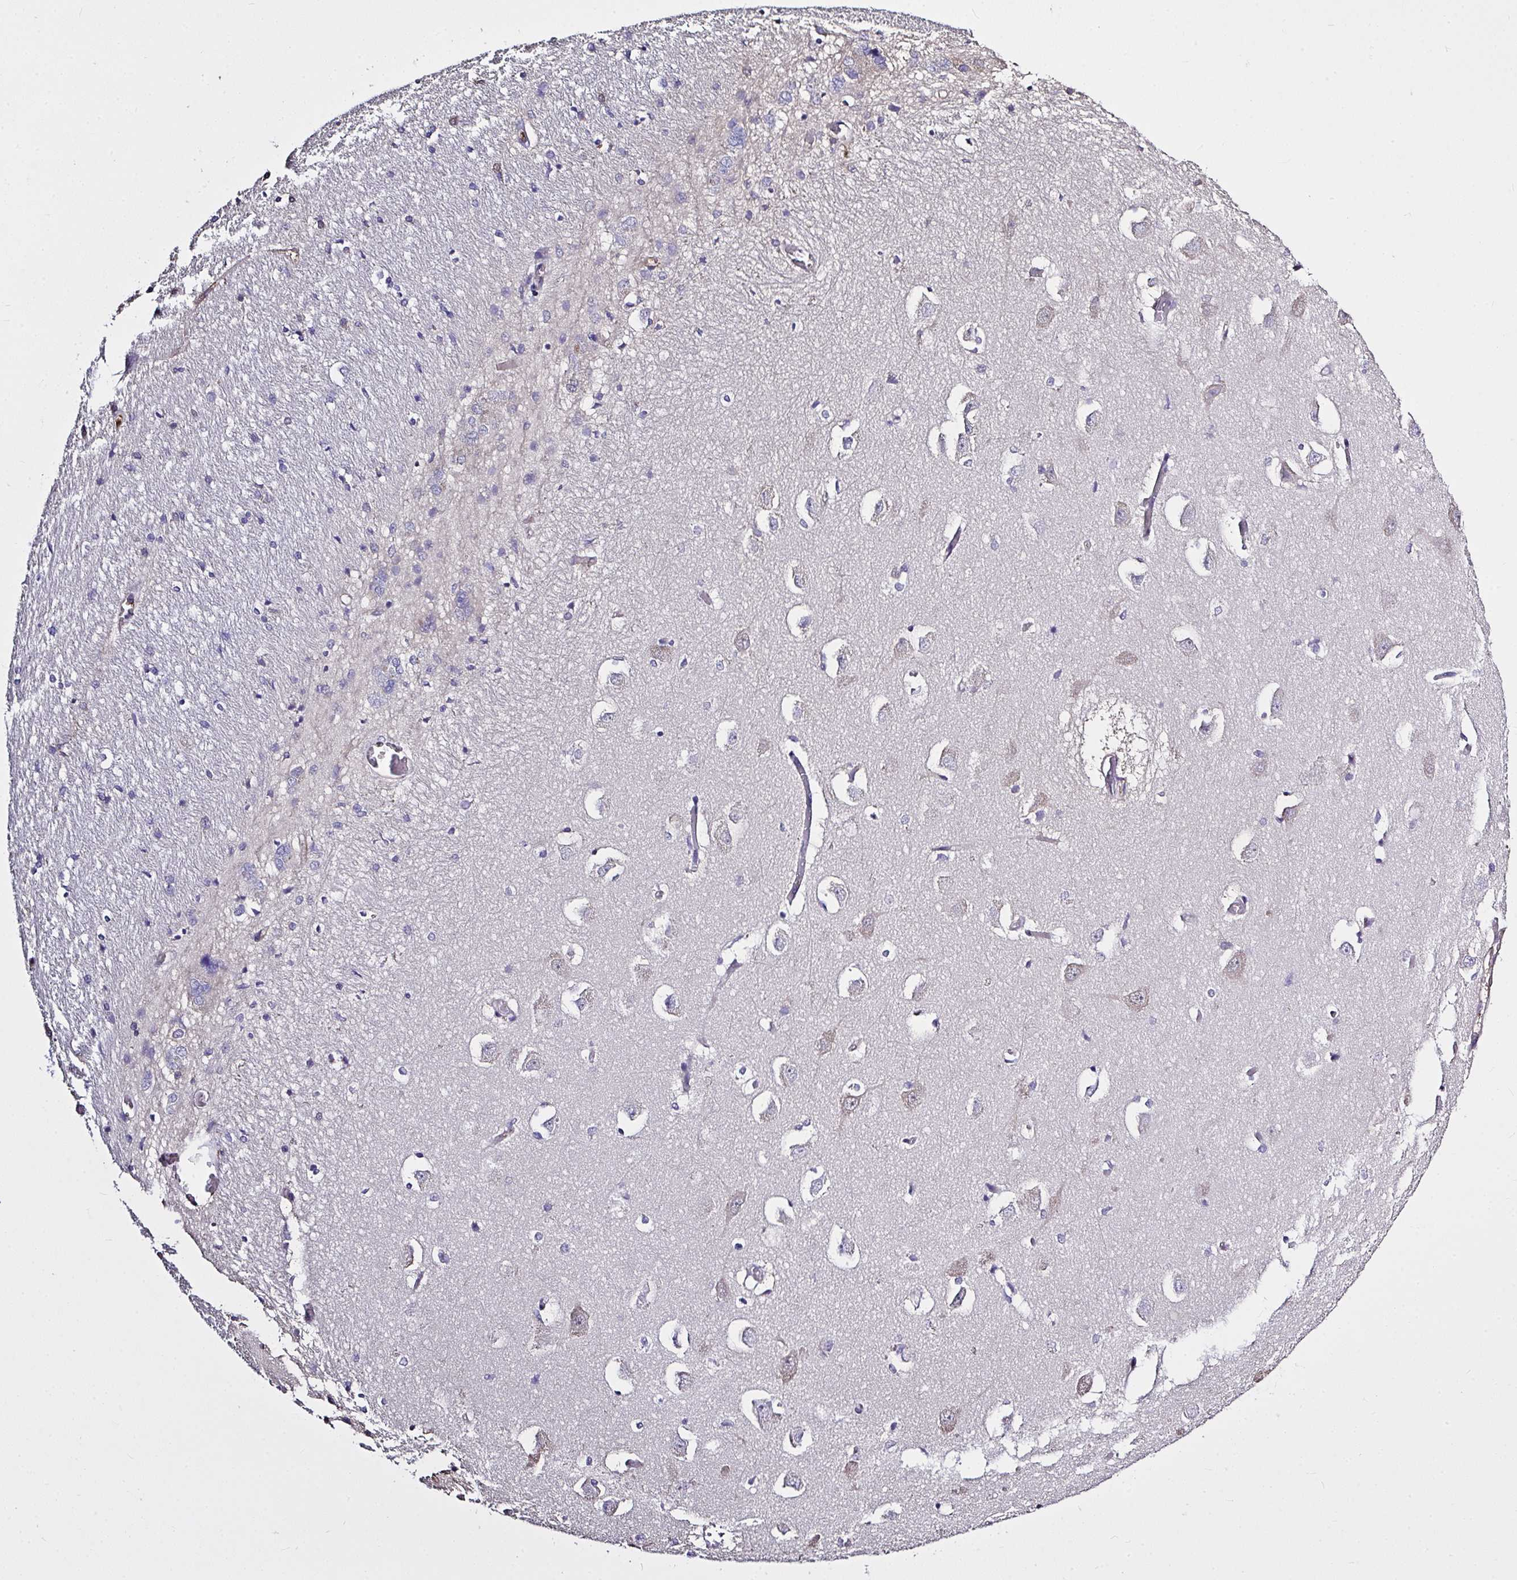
{"staining": {"intensity": "weak", "quantity": "<25%", "location": "cytoplasmic/membranous"}, "tissue": "caudate", "cell_type": "Glial cells", "image_type": "normal", "snomed": [{"axis": "morphology", "description": "Normal tissue, NOS"}, {"axis": "topography", "description": "Lateral ventricle wall"}, {"axis": "topography", "description": "Hippocampus"}], "caption": "Protein analysis of benign caudate shows no significant positivity in glial cells. (DAB (3,3'-diaminobenzidine) IHC, high magnification).", "gene": "ZNF813", "patient": {"sex": "female", "age": 63}}